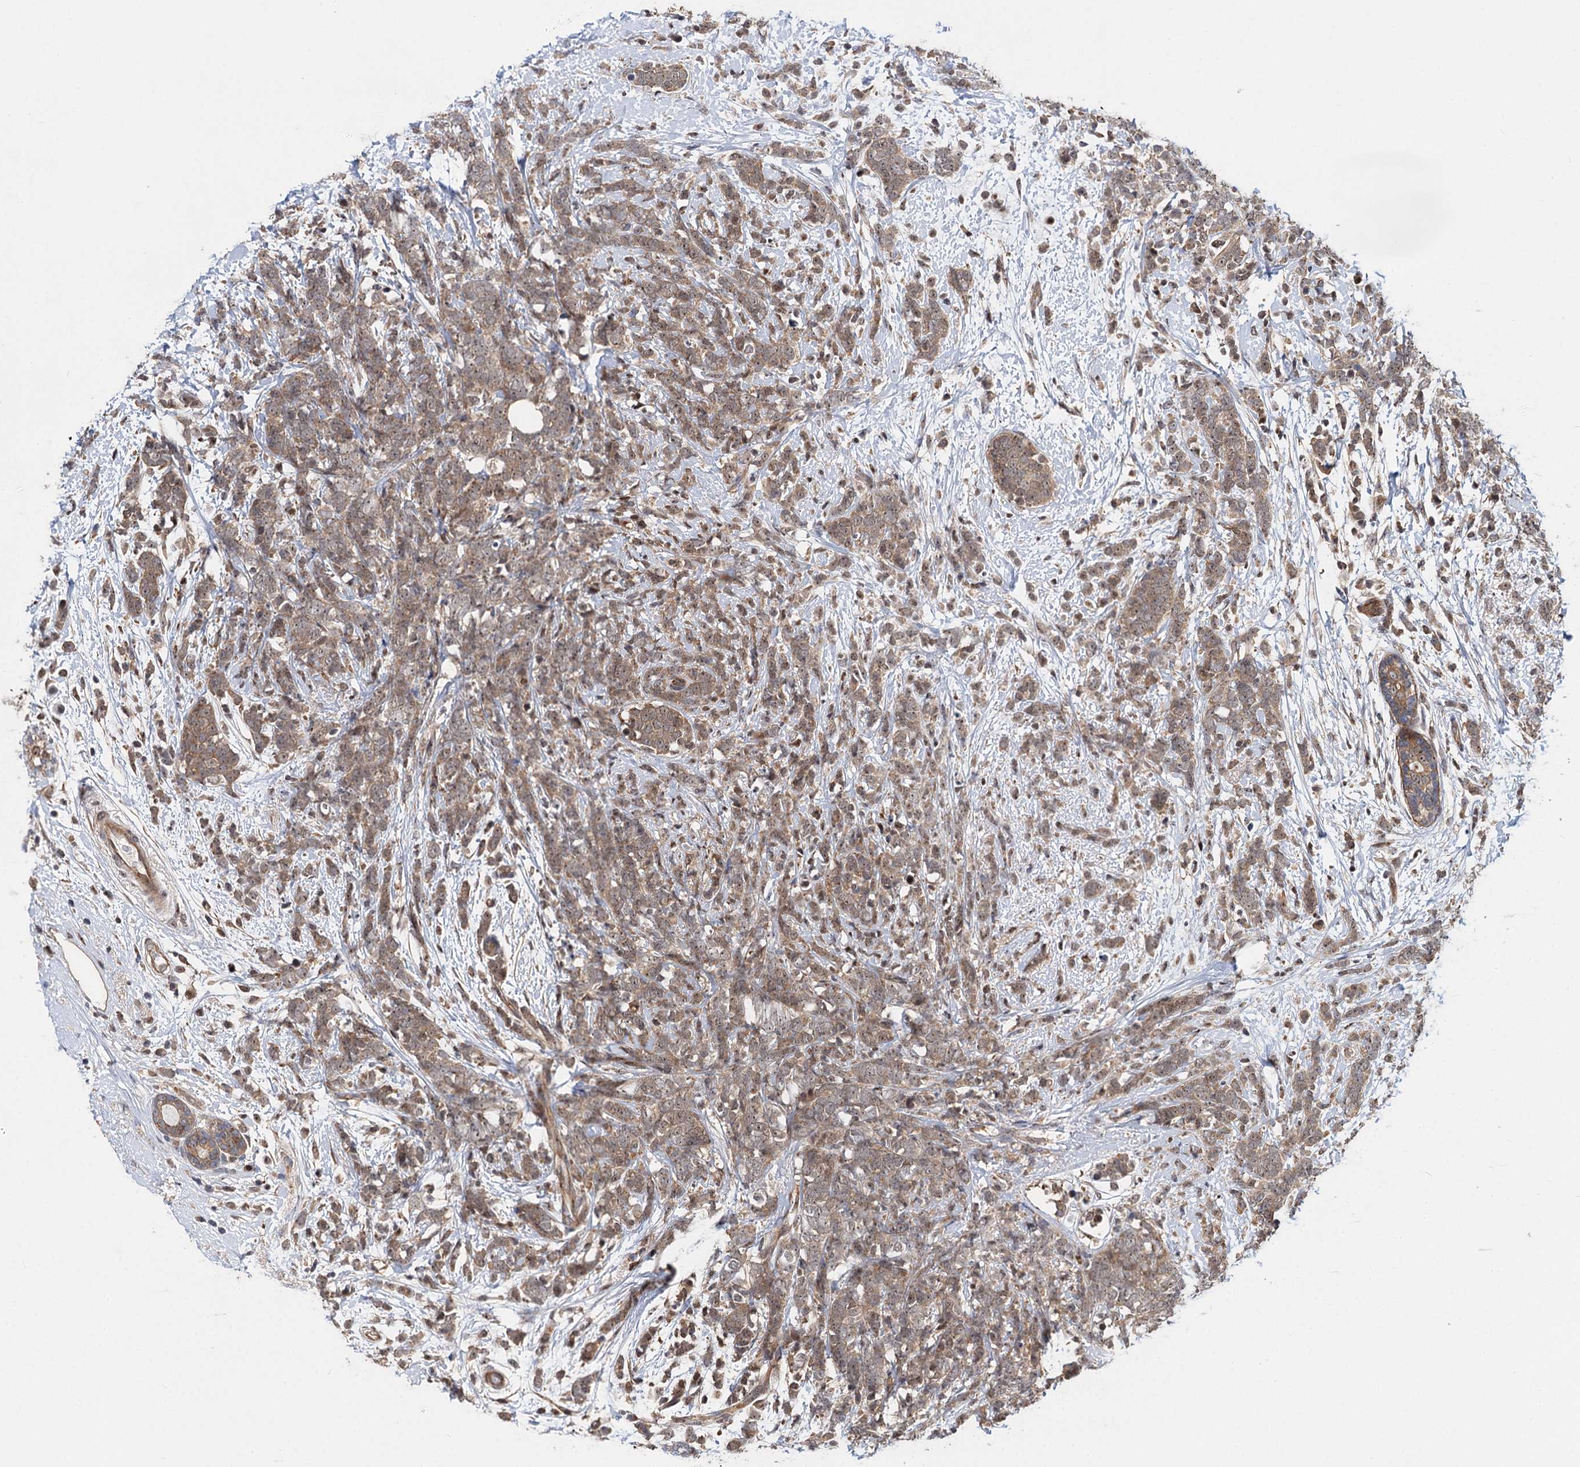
{"staining": {"intensity": "moderate", "quantity": ">75%", "location": "cytoplasmic/membranous"}, "tissue": "breast cancer", "cell_type": "Tumor cells", "image_type": "cancer", "snomed": [{"axis": "morphology", "description": "Lobular carcinoma"}, {"axis": "topography", "description": "Breast"}], "caption": "Protein positivity by IHC demonstrates moderate cytoplasmic/membranous positivity in approximately >75% of tumor cells in breast cancer. The protein is shown in brown color, while the nuclei are stained blue.", "gene": "GPBP1", "patient": {"sex": "female", "age": 58}}